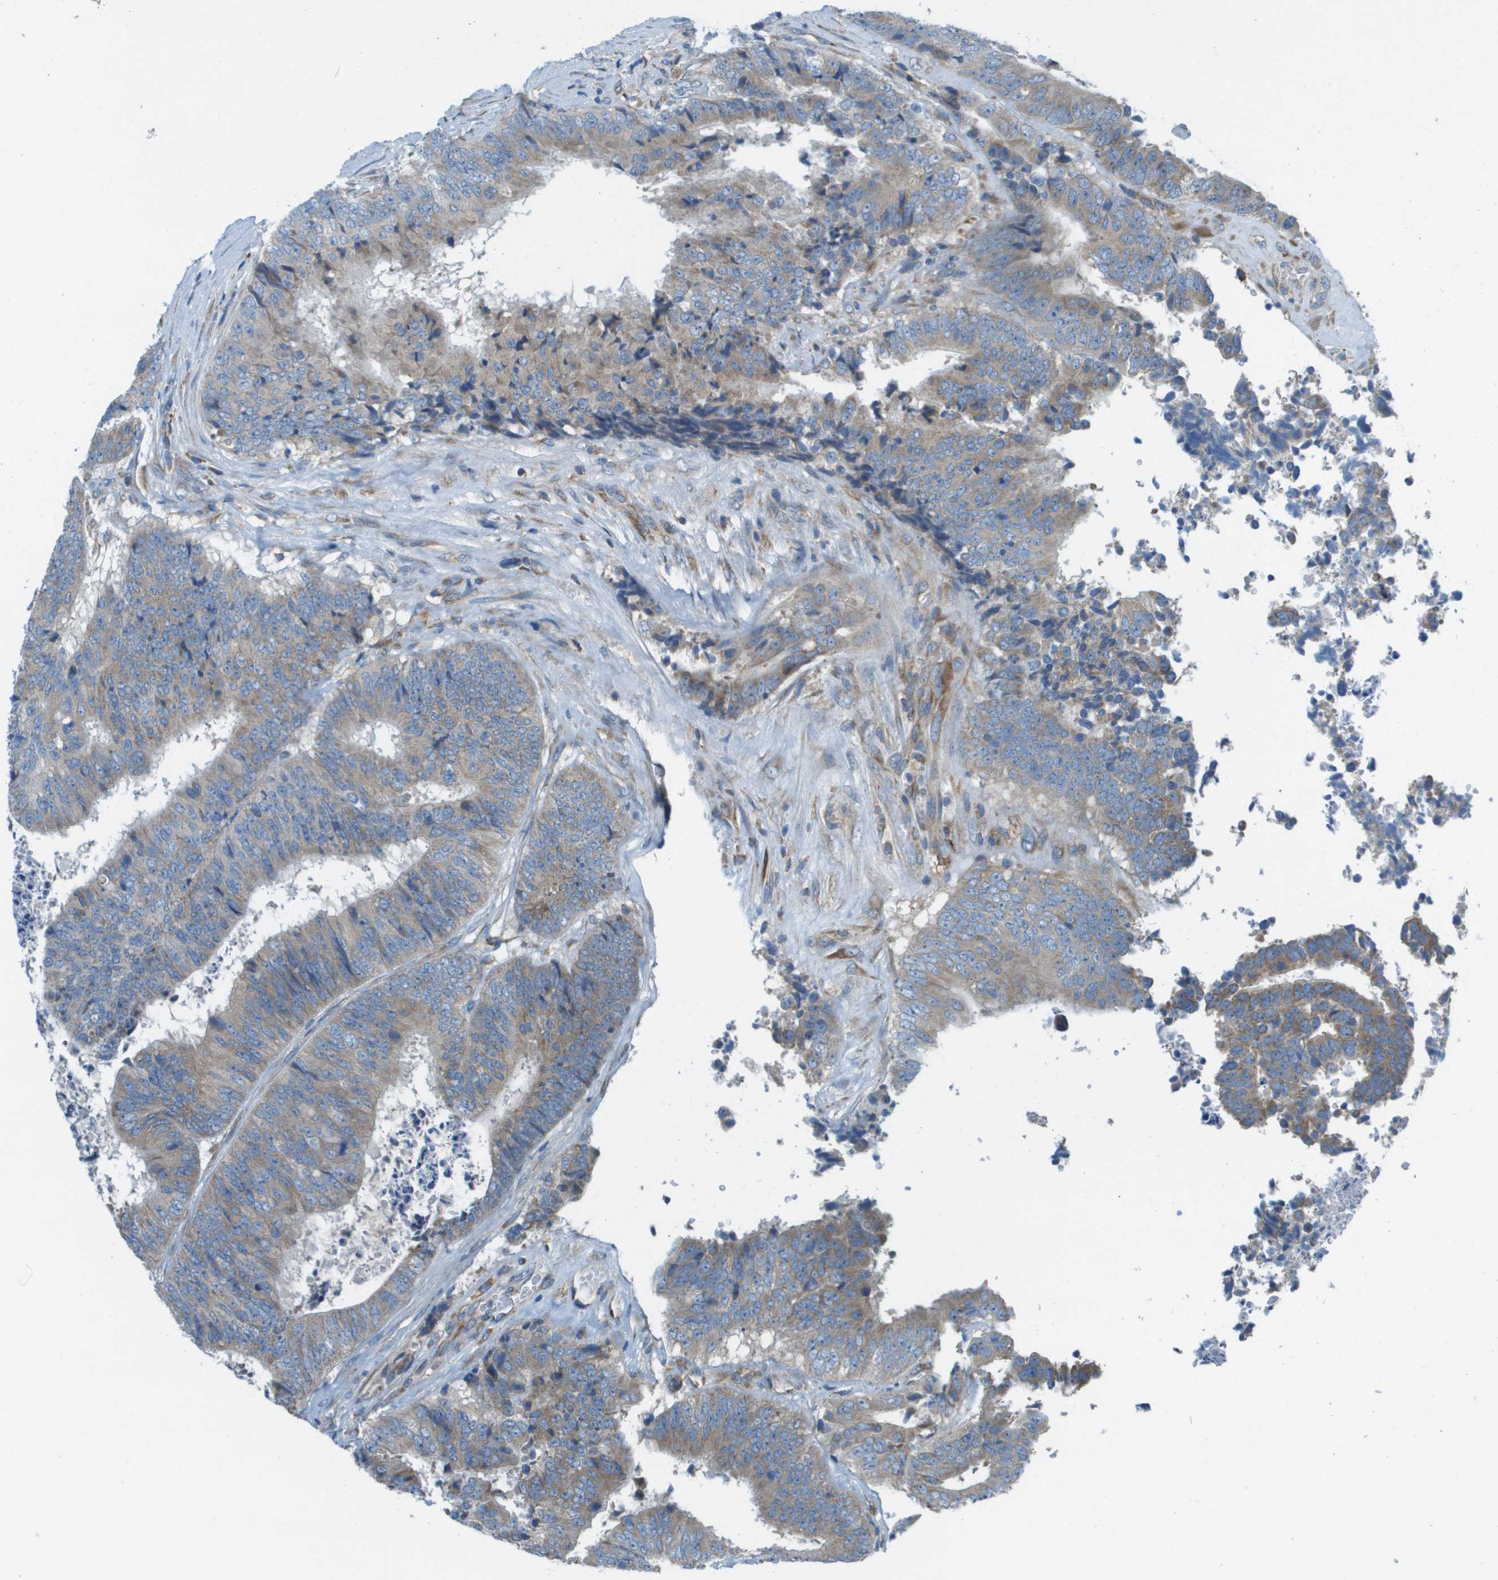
{"staining": {"intensity": "moderate", "quantity": ">75%", "location": "cytoplasmic/membranous"}, "tissue": "colorectal cancer", "cell_type": "Tumor cells", "image_type": "cancer", "snomed": [{"axis": "morphology", "description": "Adenocarcinoma, NOS"}, {"axis": "topography", "description": "Rectum"}], "caption": "An image of colorectal adenocarcinoma stained for a protein displays moderate cytoplasmic/membranous brown staining in tumor cells.", "gene": "TAOK3", "patient": {"sex": "male", "age": 72}}